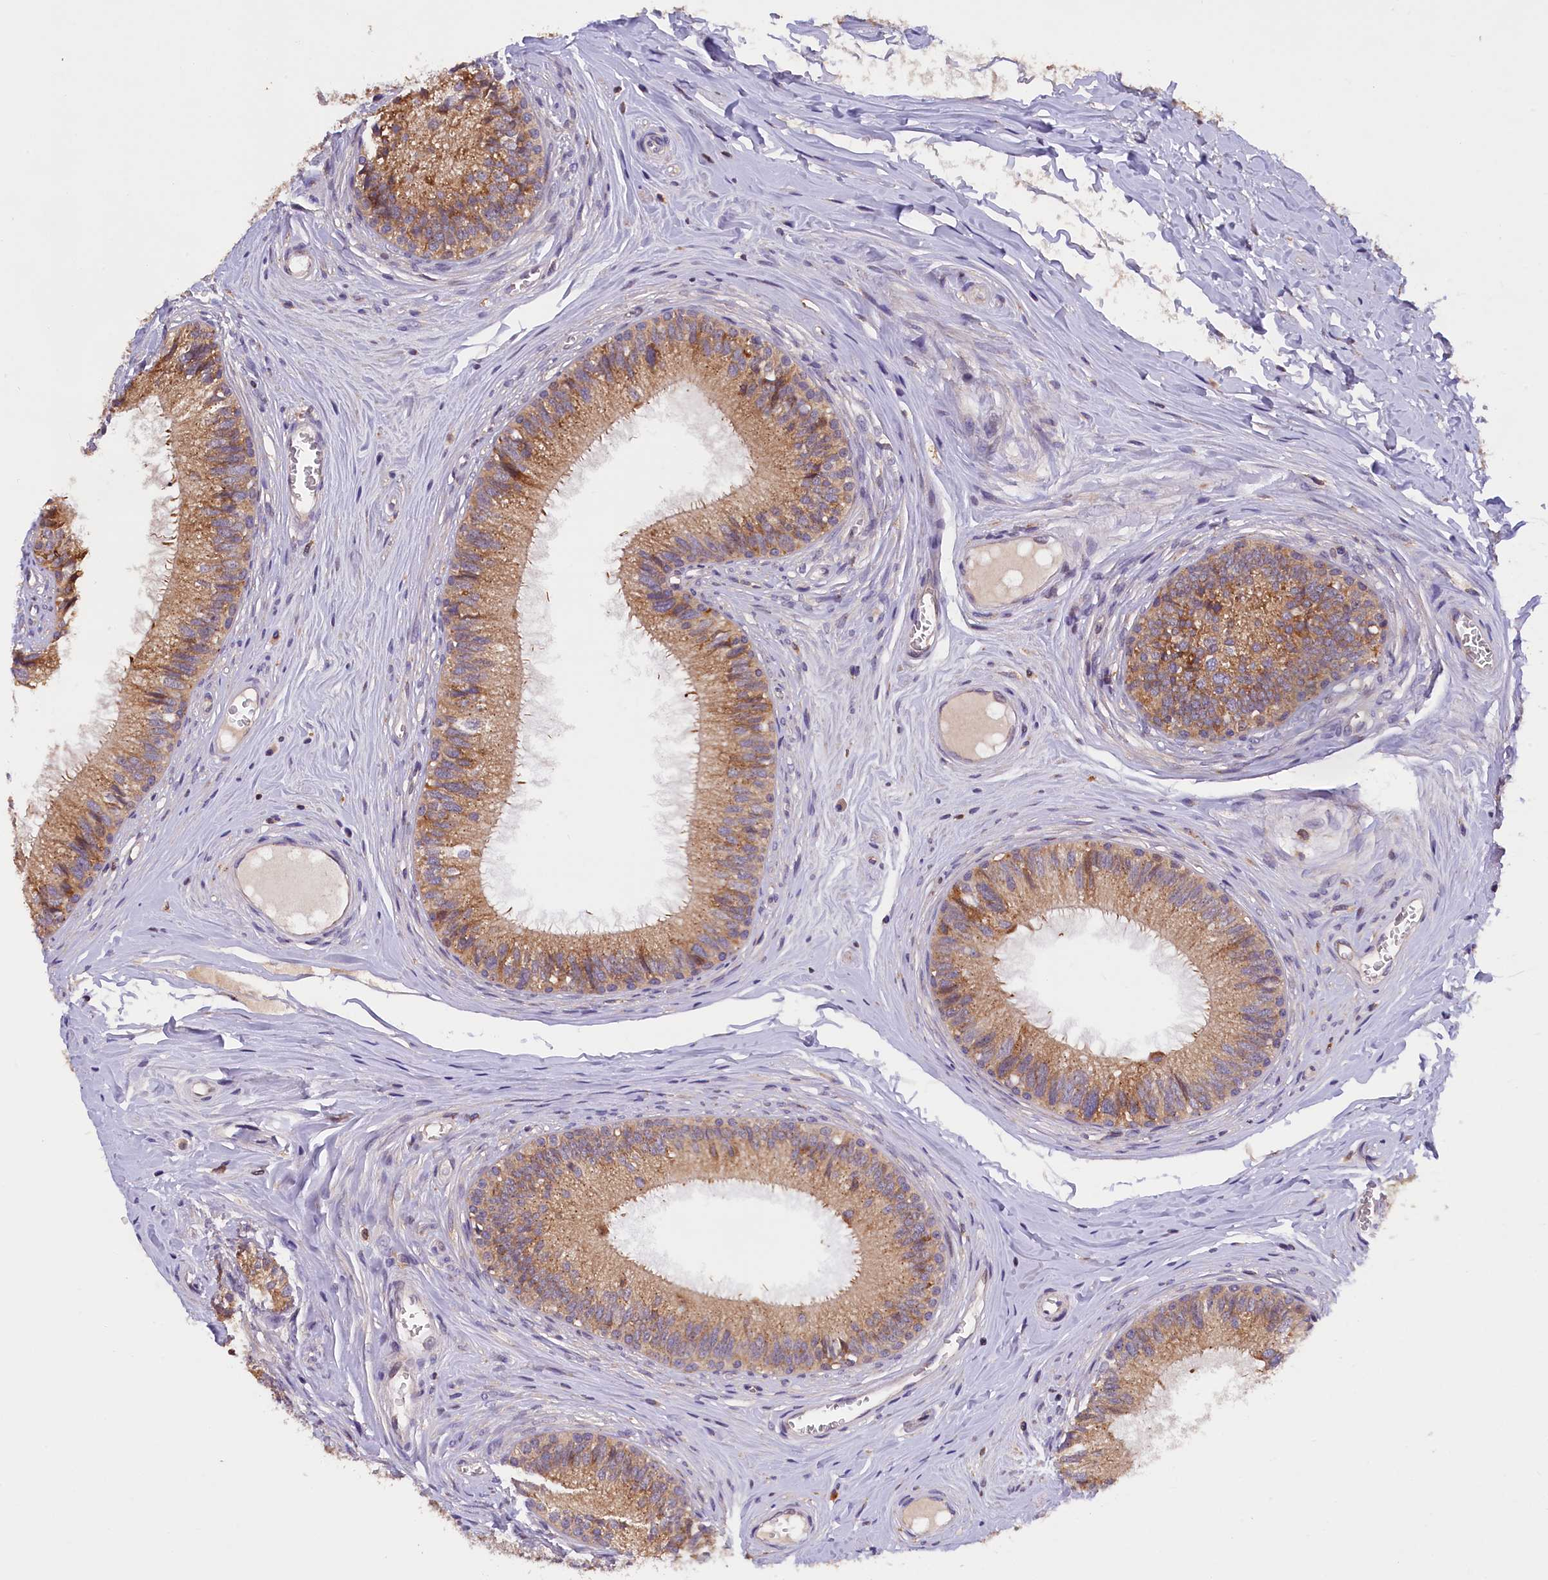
{"staining": {"intensity": "moderate", "quantity": "25%-75%", "location": "cytoplasmic/membranous"}, "tissue": "epididymis", "cell_type": "Glandular cells", "image_type": "normal", "snomed": [{"axis": "morphology", "description": "Normal tissue, NOS"}, {"axis": "topography", "description": "Epididymis"}], "caption": "The immunohistochemical stain labels moderate cytoplasmic/membranous expression in glandular cells of normal epididymis. (DAB = brown stain, brightfield microscopy at high magnification).", "gene": "NAIP", "patient": {"sex": "male", "age": 33}}